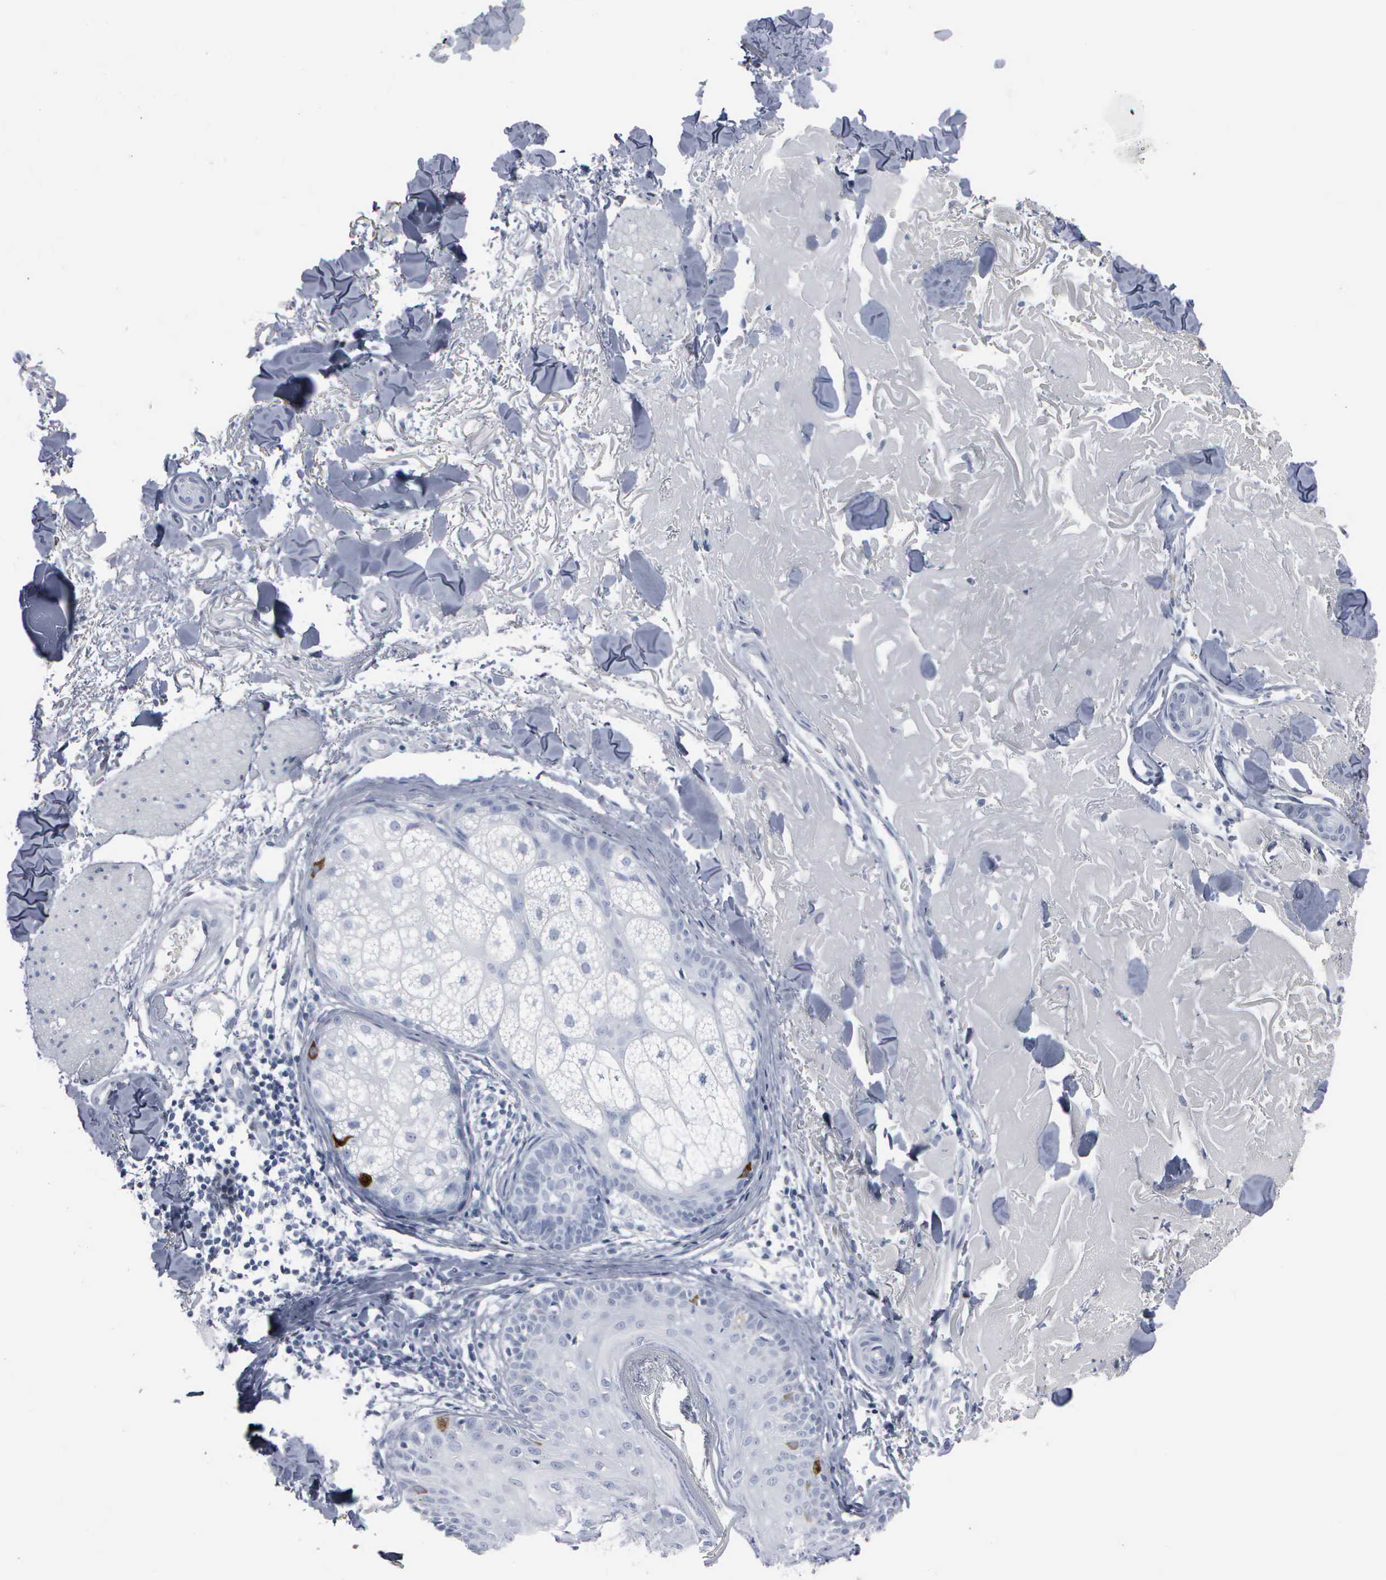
{"staining": {"intensity": "negative", "quantity": "none", "location": "none"}, "tissue": "skin", "cell_type": "Fibroblasts", "image_type": "normal", "snomed": [{"axis": "morphology", "description": "Normal tissue, NOS"}, {"axis": "topography", "description": "Skin"}], "caption": "Micrograph shows no significant protein positivity in fibroblasts of unremarkable skin. The staining was performed using DAB to visualize the protein expression in brown, while the nuclei were stained in blue with hematoxylin (Magnification: 20x).", "gene": "CCNB1", "patient": {"sex": "male", "age": 86}}